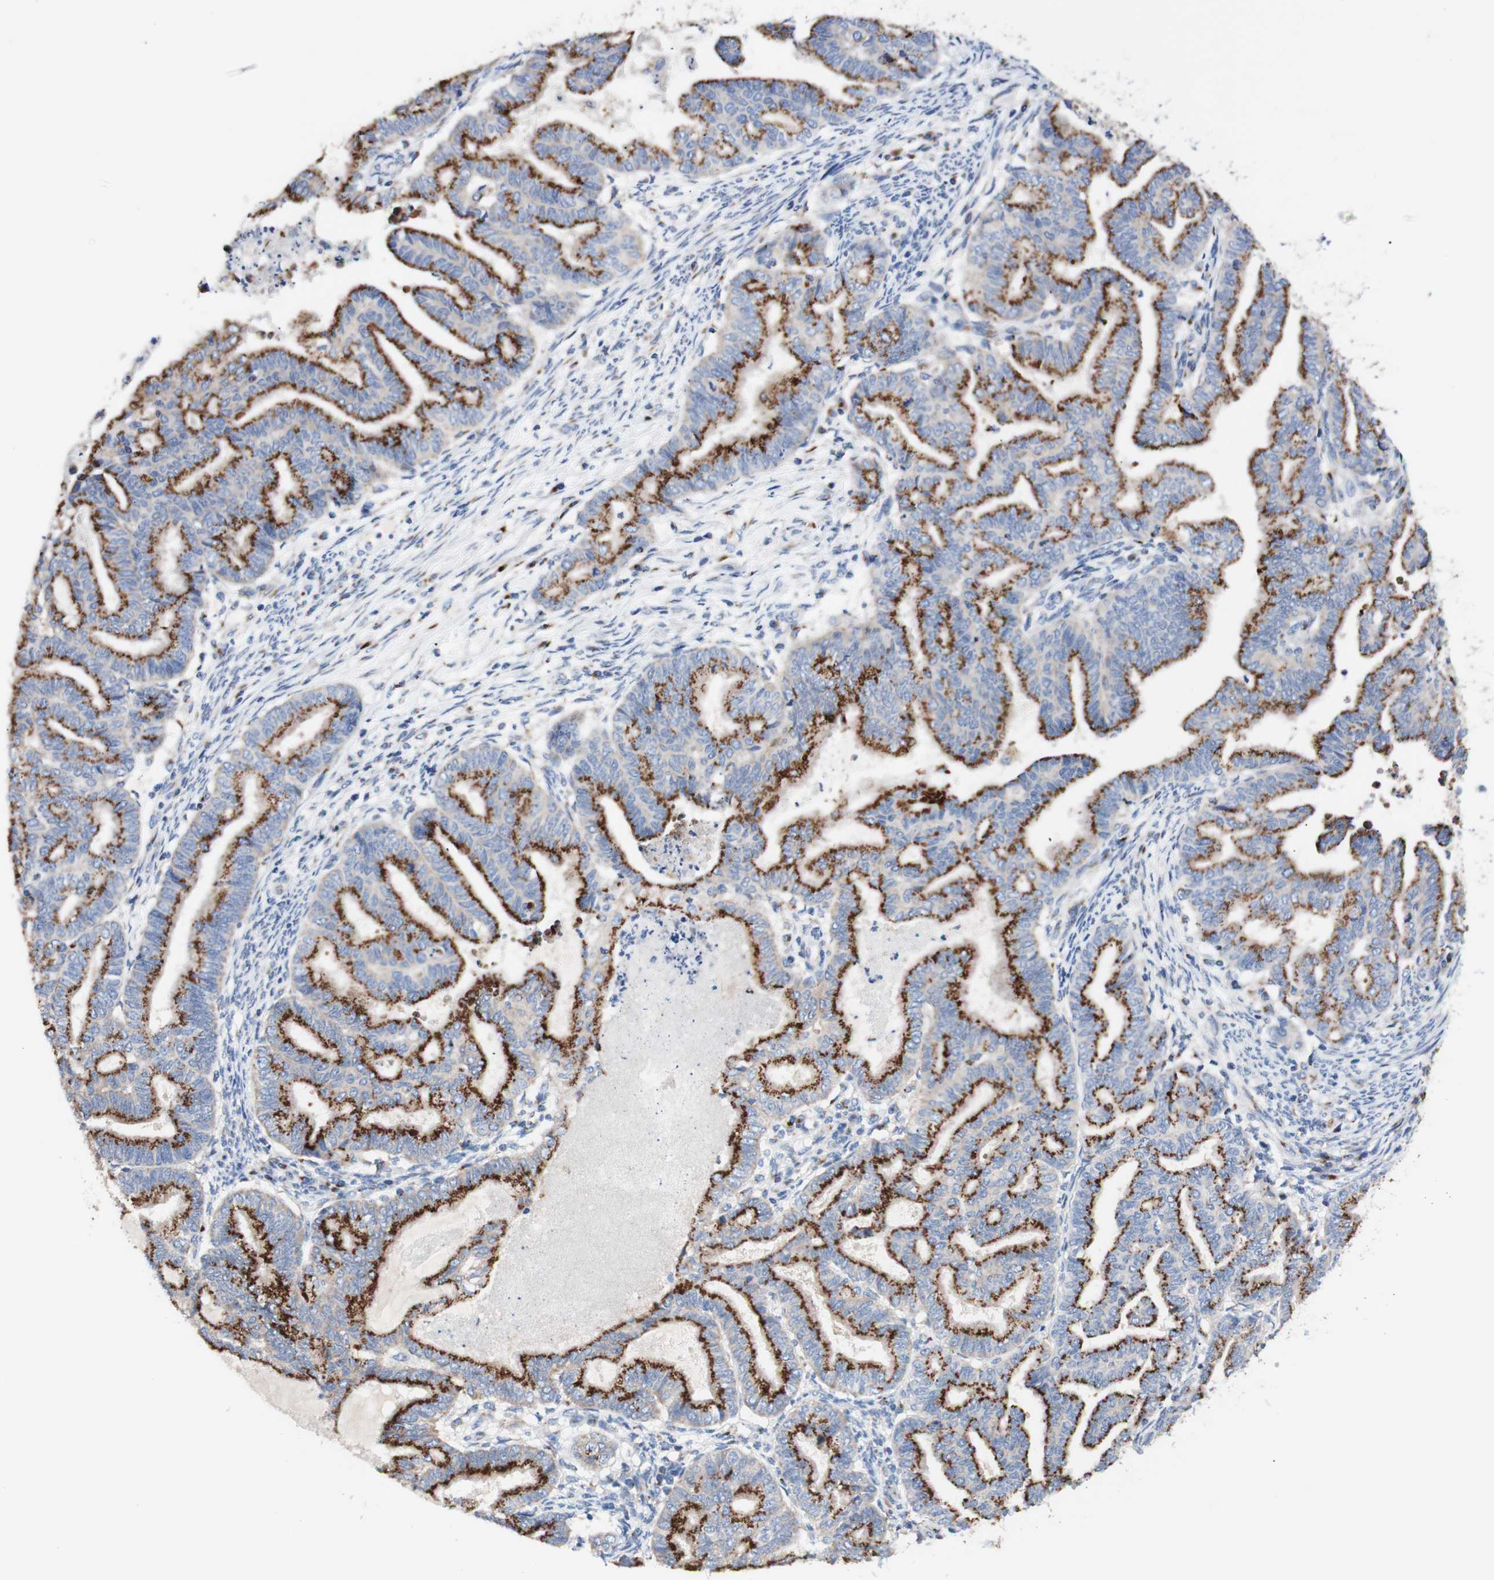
{"staining": {"intensity": "moderate", "quantity": ">75%", "location": "cytoplasmic/membranous"}, "tissue": "endometrial cancer", "cell_type": "Tumor cells", "image_type": "cancer", "snomed": [{"axis": "morphology", "description": "Adenocarcinoma, NOS"}, {"axis": "topography", "description": "Endometrium"}], "caption": "Protein analysis of endometrial cancer tissue shows moderate cytoplasmic/membranous expression in about >75% of tumor cells.", "gene": "GALNT2", "patient": {"sex": "female", "age": 79}}